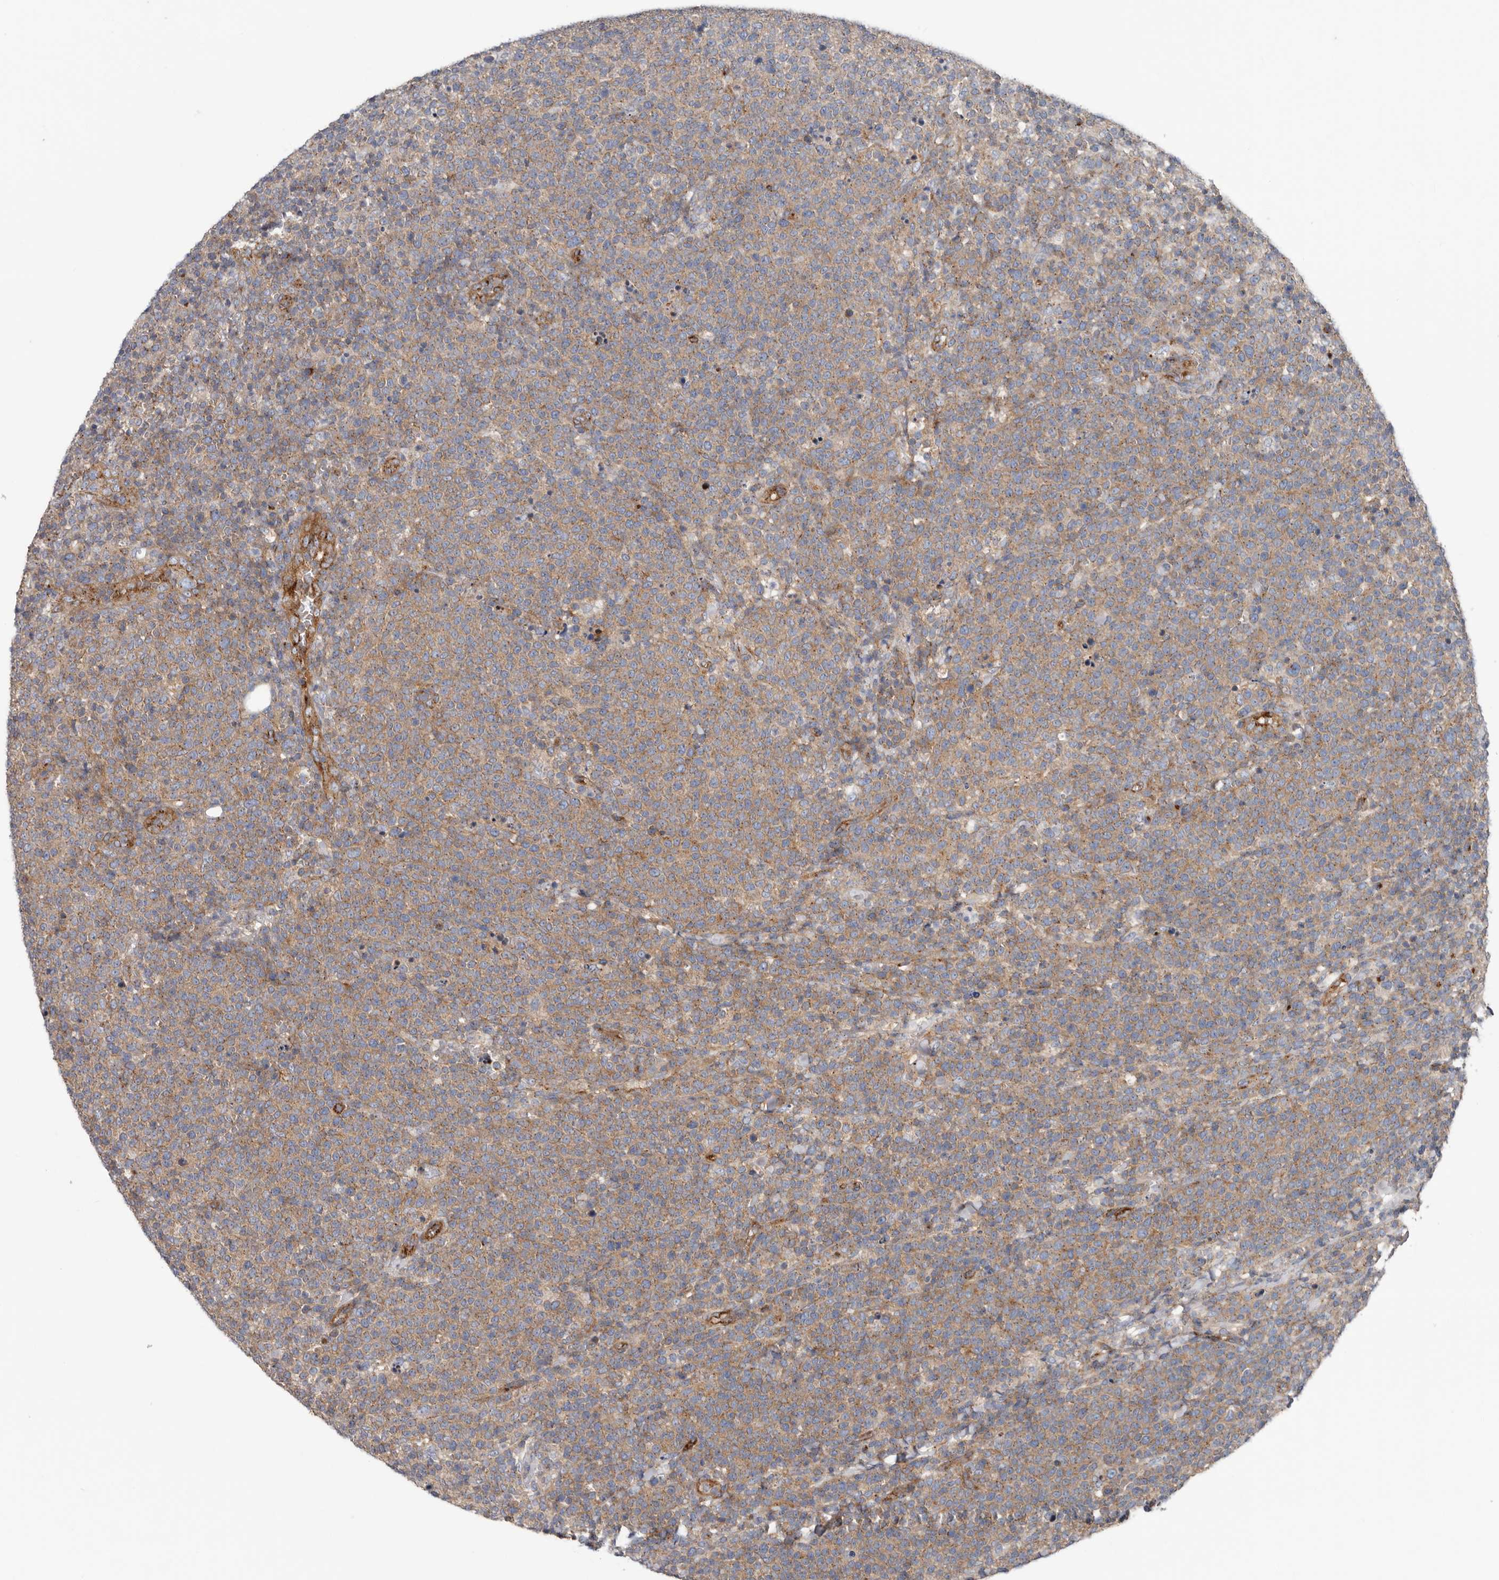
{"staining": {"intensity": "weak", "quantity": ">75%", "location": "cytoplasmic/membranous"}, "tissue": "lymphoma", "cell_type": "Tumor cells", "image_type": "cancer", "snomed": [{"axis": "morphology", "description": "Malignant lymphoma, non-Hodgkin's type, High grade"}, {"axis": "topography", "description": "Lymph node"}], "caption": "High-power microscopy captured an IHC histopathology image of lymphoma, revealing weak cytoplasmic/membranous expression in approximately >75% of tumor cells.", "gene": "LUZP1", "patient": {"sex": "male", "age": 61}}